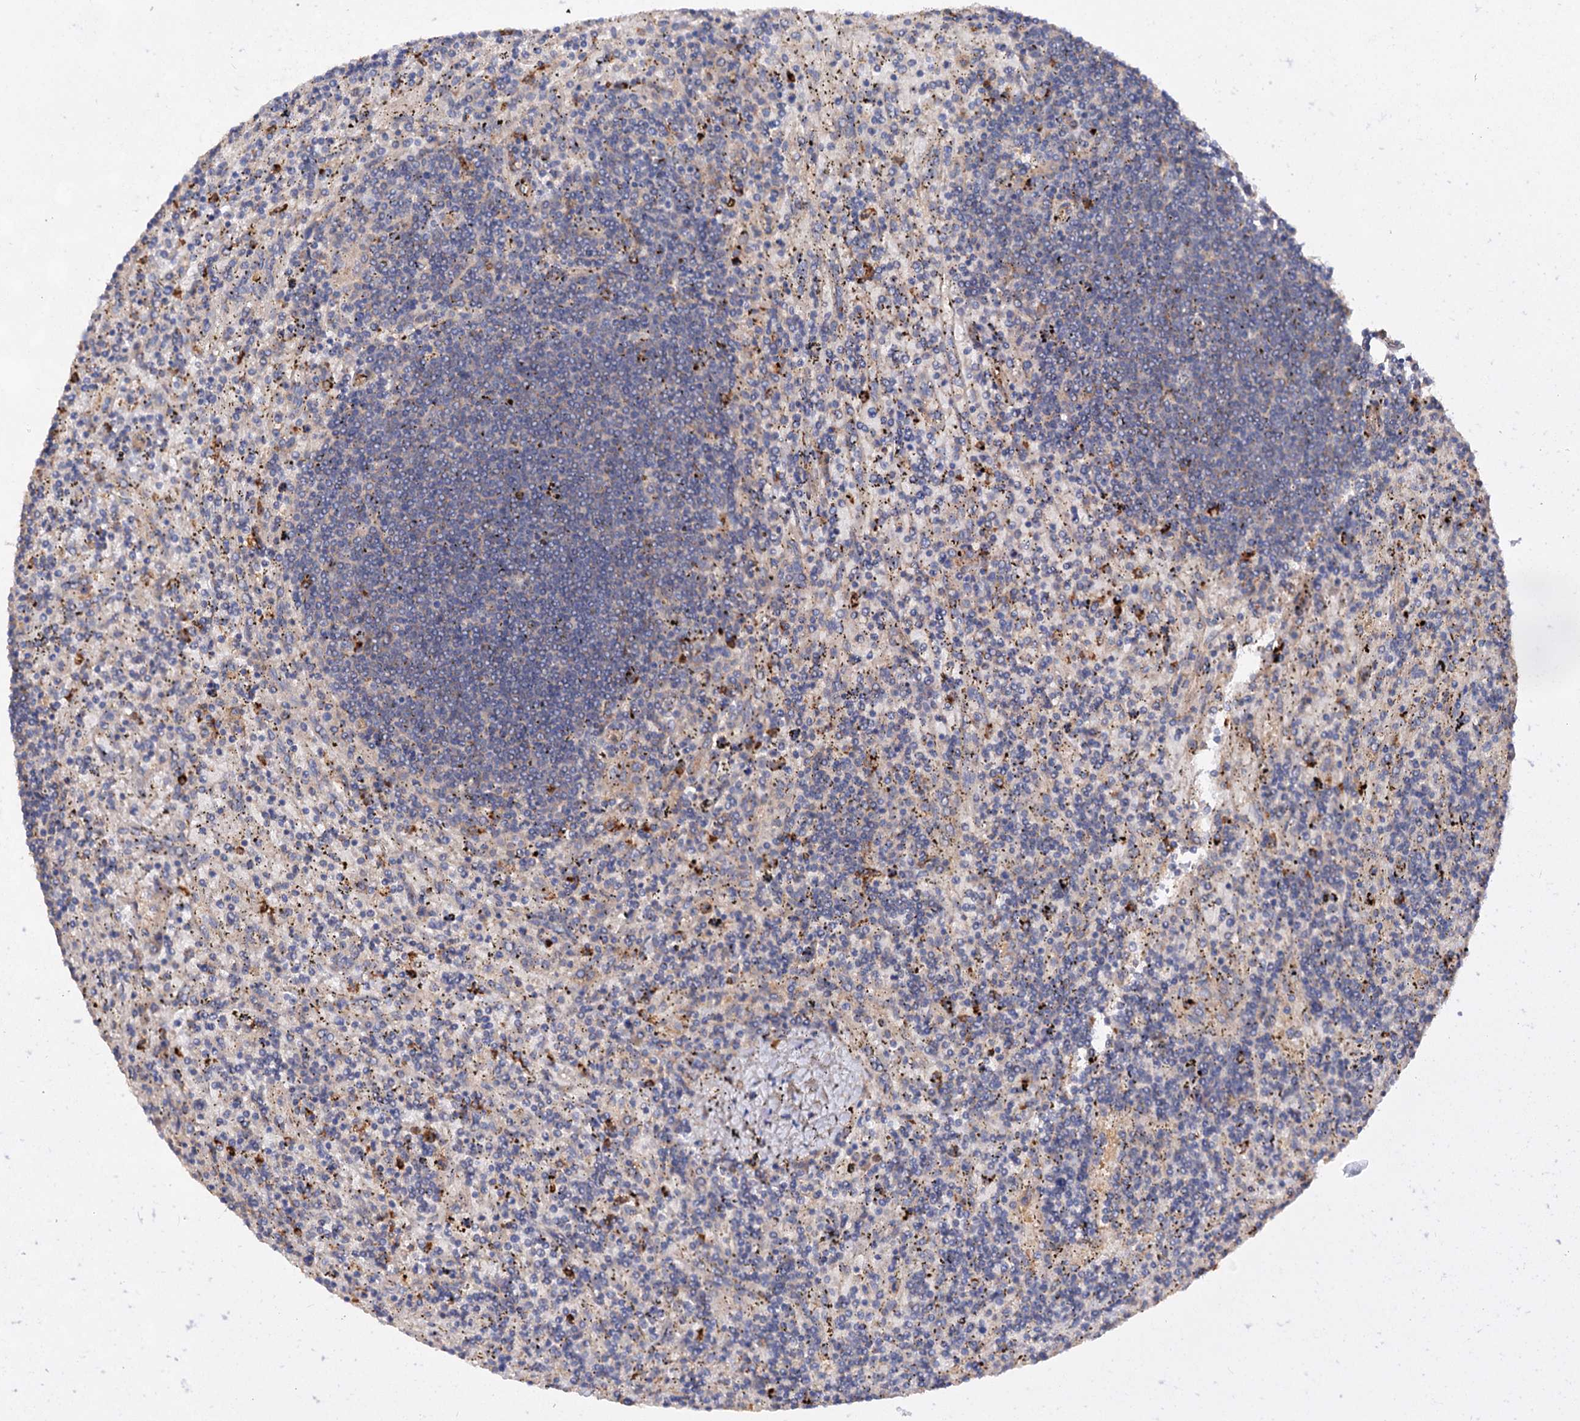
{"staining": {"intensity": "negative", "quantity": "none", "location": "none"}, "tissue": "lymphoma", "cell_type": "Tumor cells", "image_type": "cancer", "snomed": [{"axis": "morphology", "description": "Malignant lymphoma, non-Hodgkin's type, Low grade"}, {"axis": "topography", "description": "Spleen"}], "caption": "This image is of malignant lymphoma, non-Hodgkin's type (low-grade) stained with immunohistochemistry (IHC) to label a protein in brown with the nuclei are counter-stained blue. There is no expression in tumor cells. (DAB immunohistochemistry (IHC) visualized using brightfield microscopy, high magnification).", "gene": "CSAD", "patient": {"sex": "male", "age": 76}}